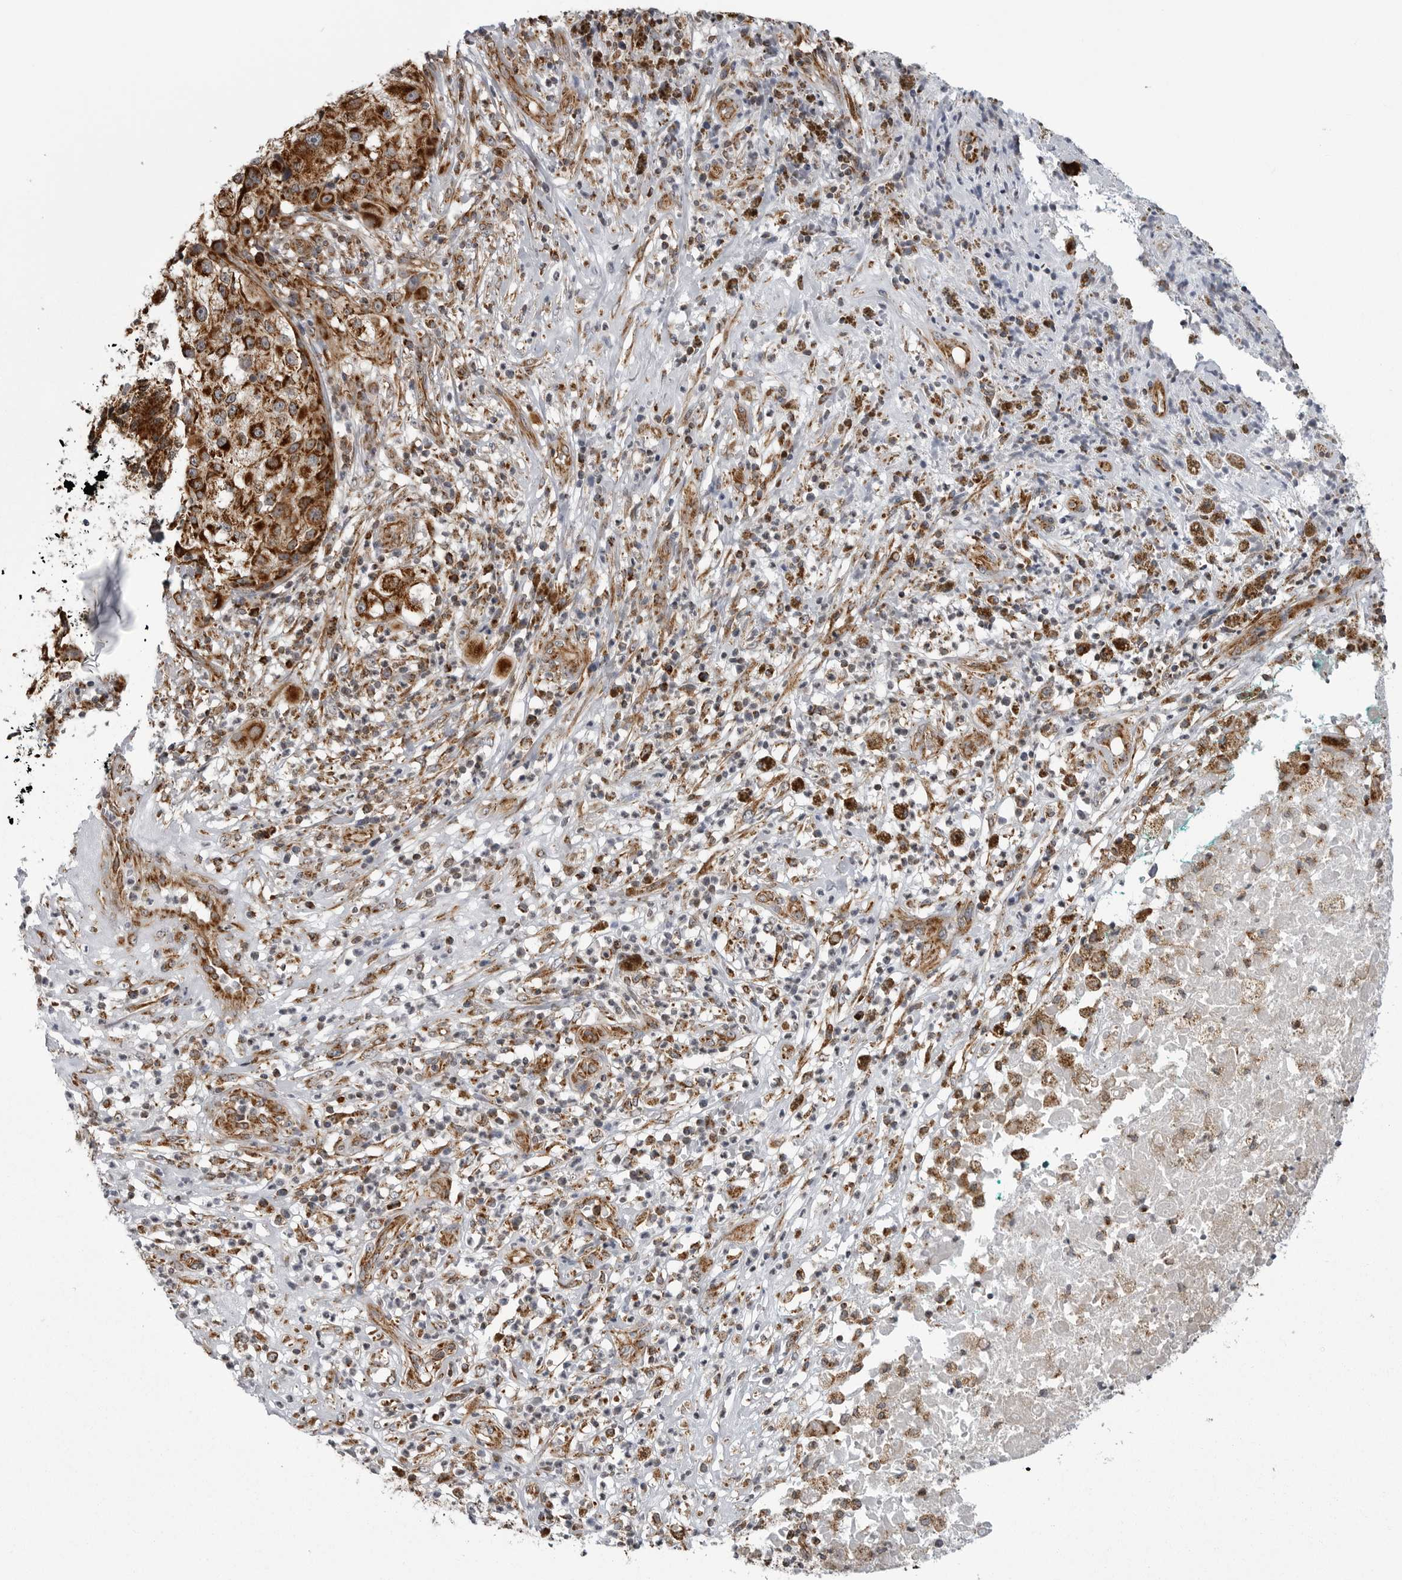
{"staining": {"intensity": "strong", "quantity": ">75%", "location": "cytoplasmic/membranous"}, "tissue": "melanoma", "cell_type": "Tumor cells", "image_type": "cancer", "snomed": [{"axis": "morphology", "description": "Necrosis, NOS"}, {"axis": "morphology", "description": "Malignant melanoma, NOS"}, {"axis": "topography", "description": "Skin"}], "caption": "Immunohistochemical staining of melanoma reveals high levels of strong cytoplasmic/membranous positivity in about >75% of tumor cells.", "gene": "FH", "patient": {"sex": "female", "age": 87}}